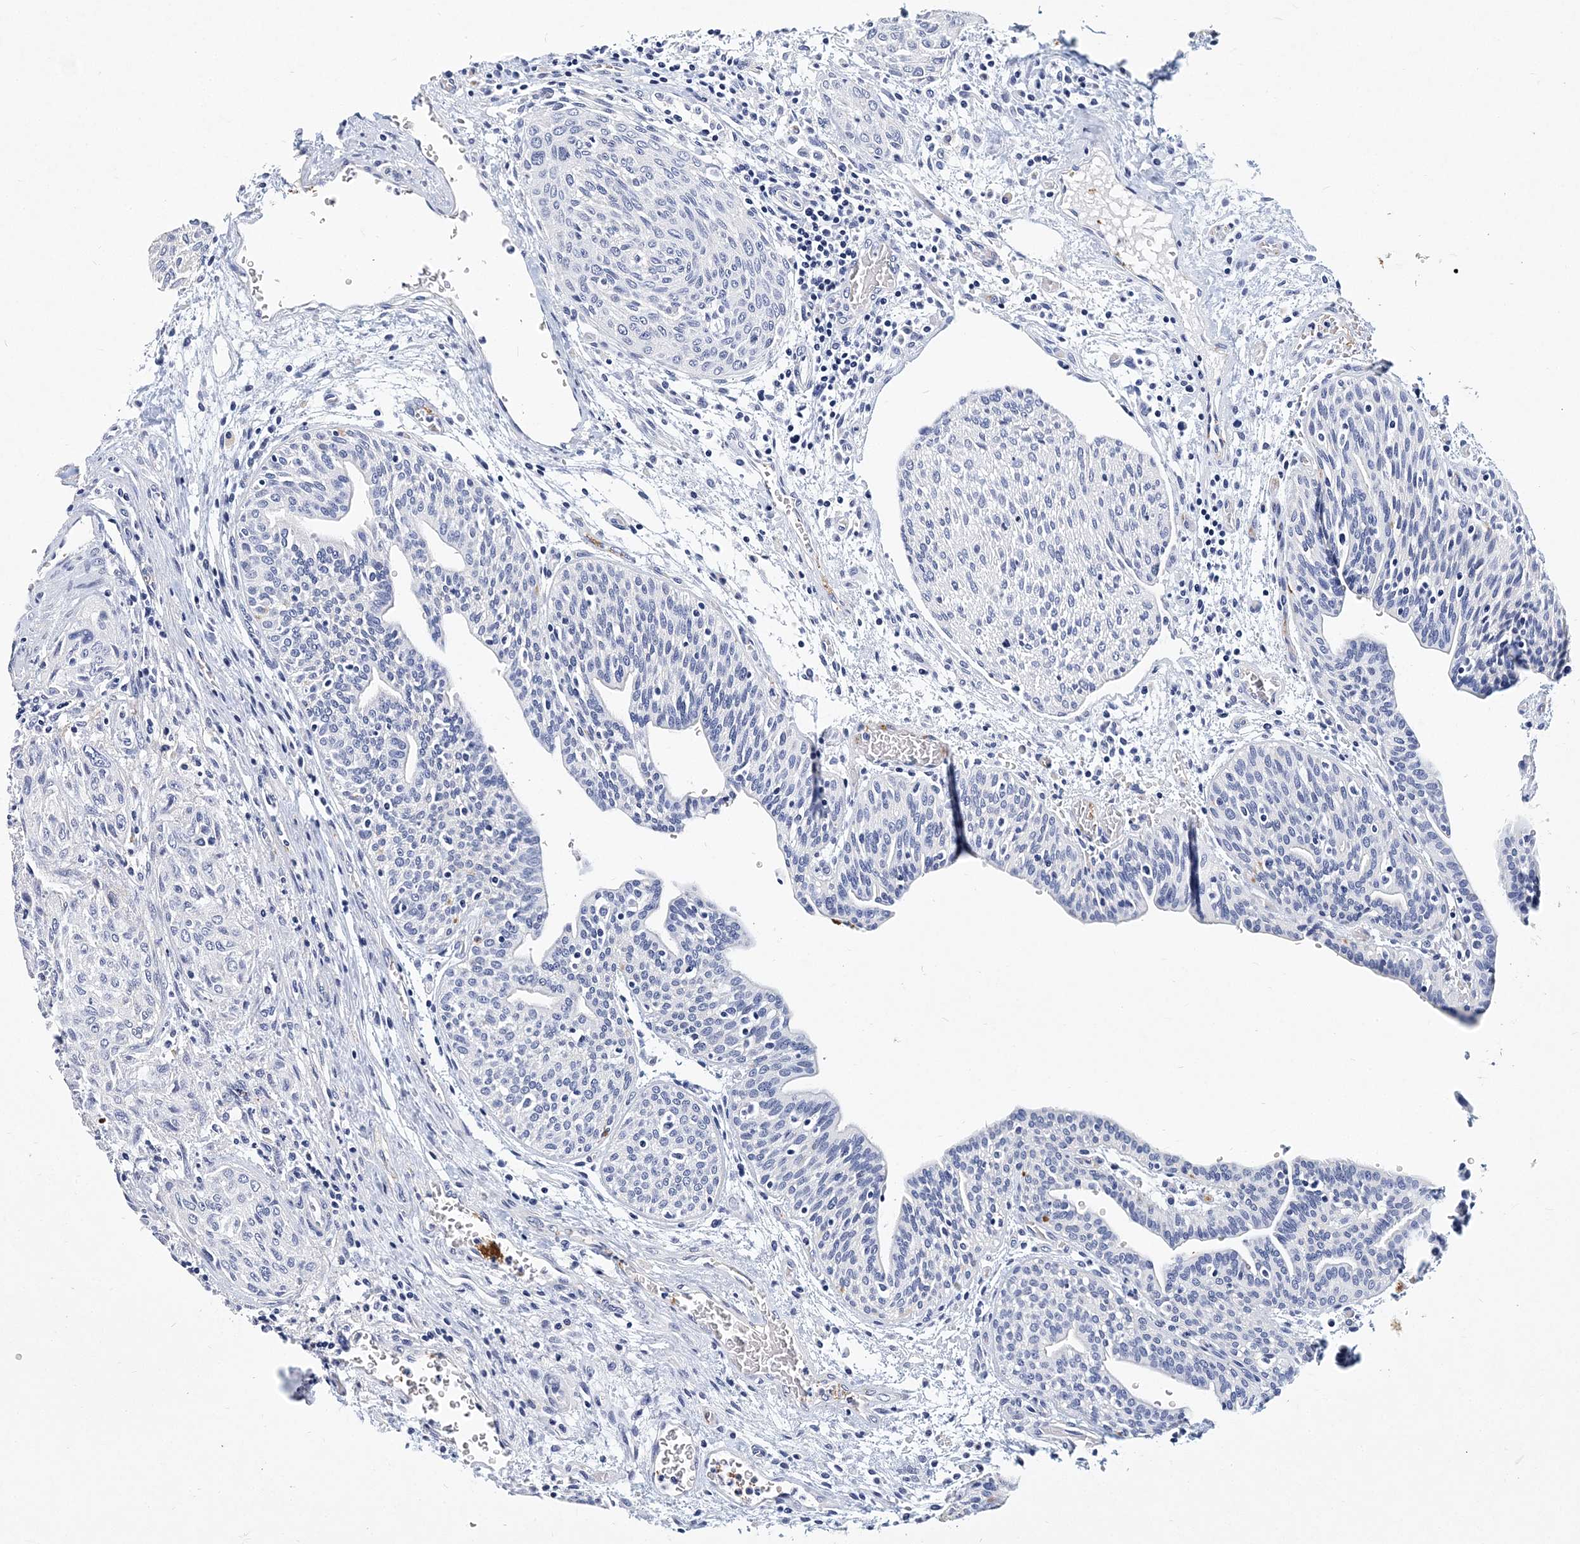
{"staining": {"intensity": "negative", "quantity": "none", "location": "none"}, "tissue": "urothelial cancer", "cell_type": "Tumor cells", "image_type": "cancer", "snomed": [{"axis": "morphology", "description": "Urothelial carcinoma, High grade"}, {"axis": "topography", "description": "Urinary bladder"}], "caption": "Immunohistochemical staining of urothelial cancer exhibits no significant positivity in tumor cells.", "gene": "ITGA2B", "patient": {"sex": "male", "age": 35}}